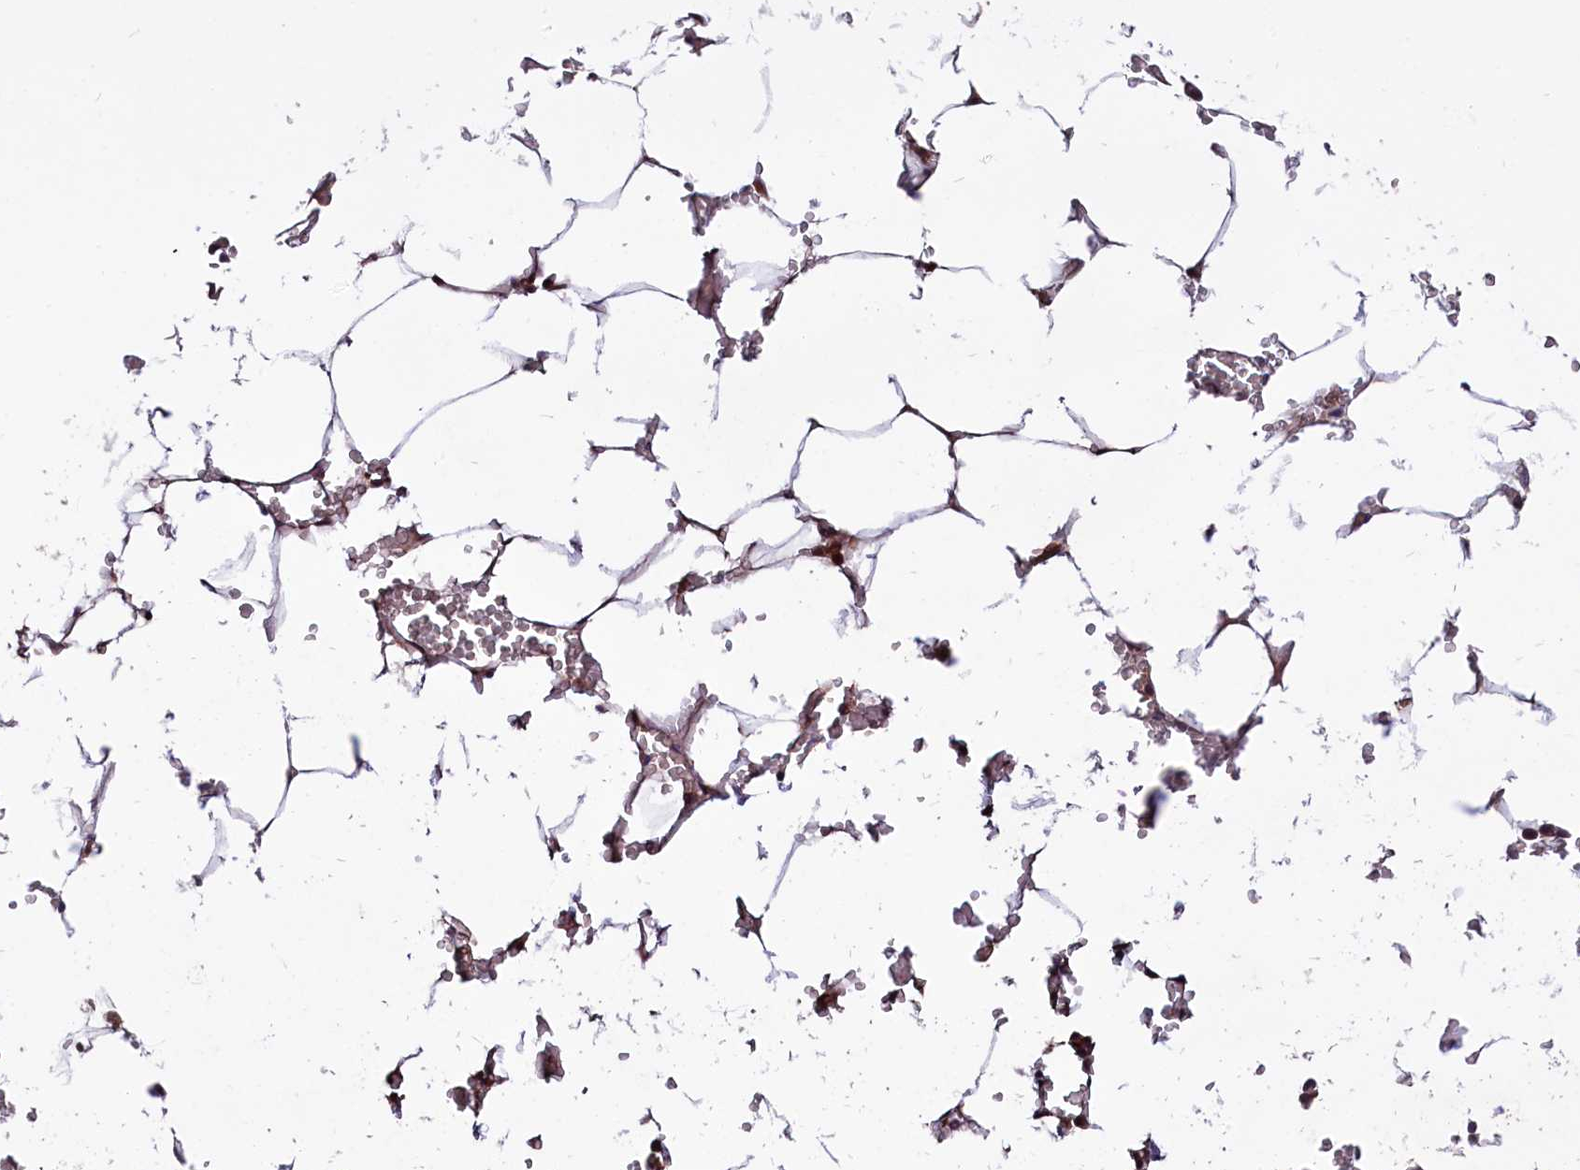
{"staining": {"intensity": "weak", "quantity": "25%-75%", "location": "cytoplasmic/membranous,nuclear"}, "tissue": "bone marrow", "cell_type": "Hematopoietic cells", "image_type": "normal", "snomed": [{"axis": "morphology", "description": "Normal tissue, NOS"}, {"axis": "topography", "description": "Bone marrow"}], "caption": "Immunohistochemical staining of normal human bone marrow displays 25%-75% levels of weak cytoplasmic/membranous,nuclear protein positivity in about 25%-75% of hematopoietic cells.", "gene": "UBE3A", "patient": {"sex": "male", "age": 70}}